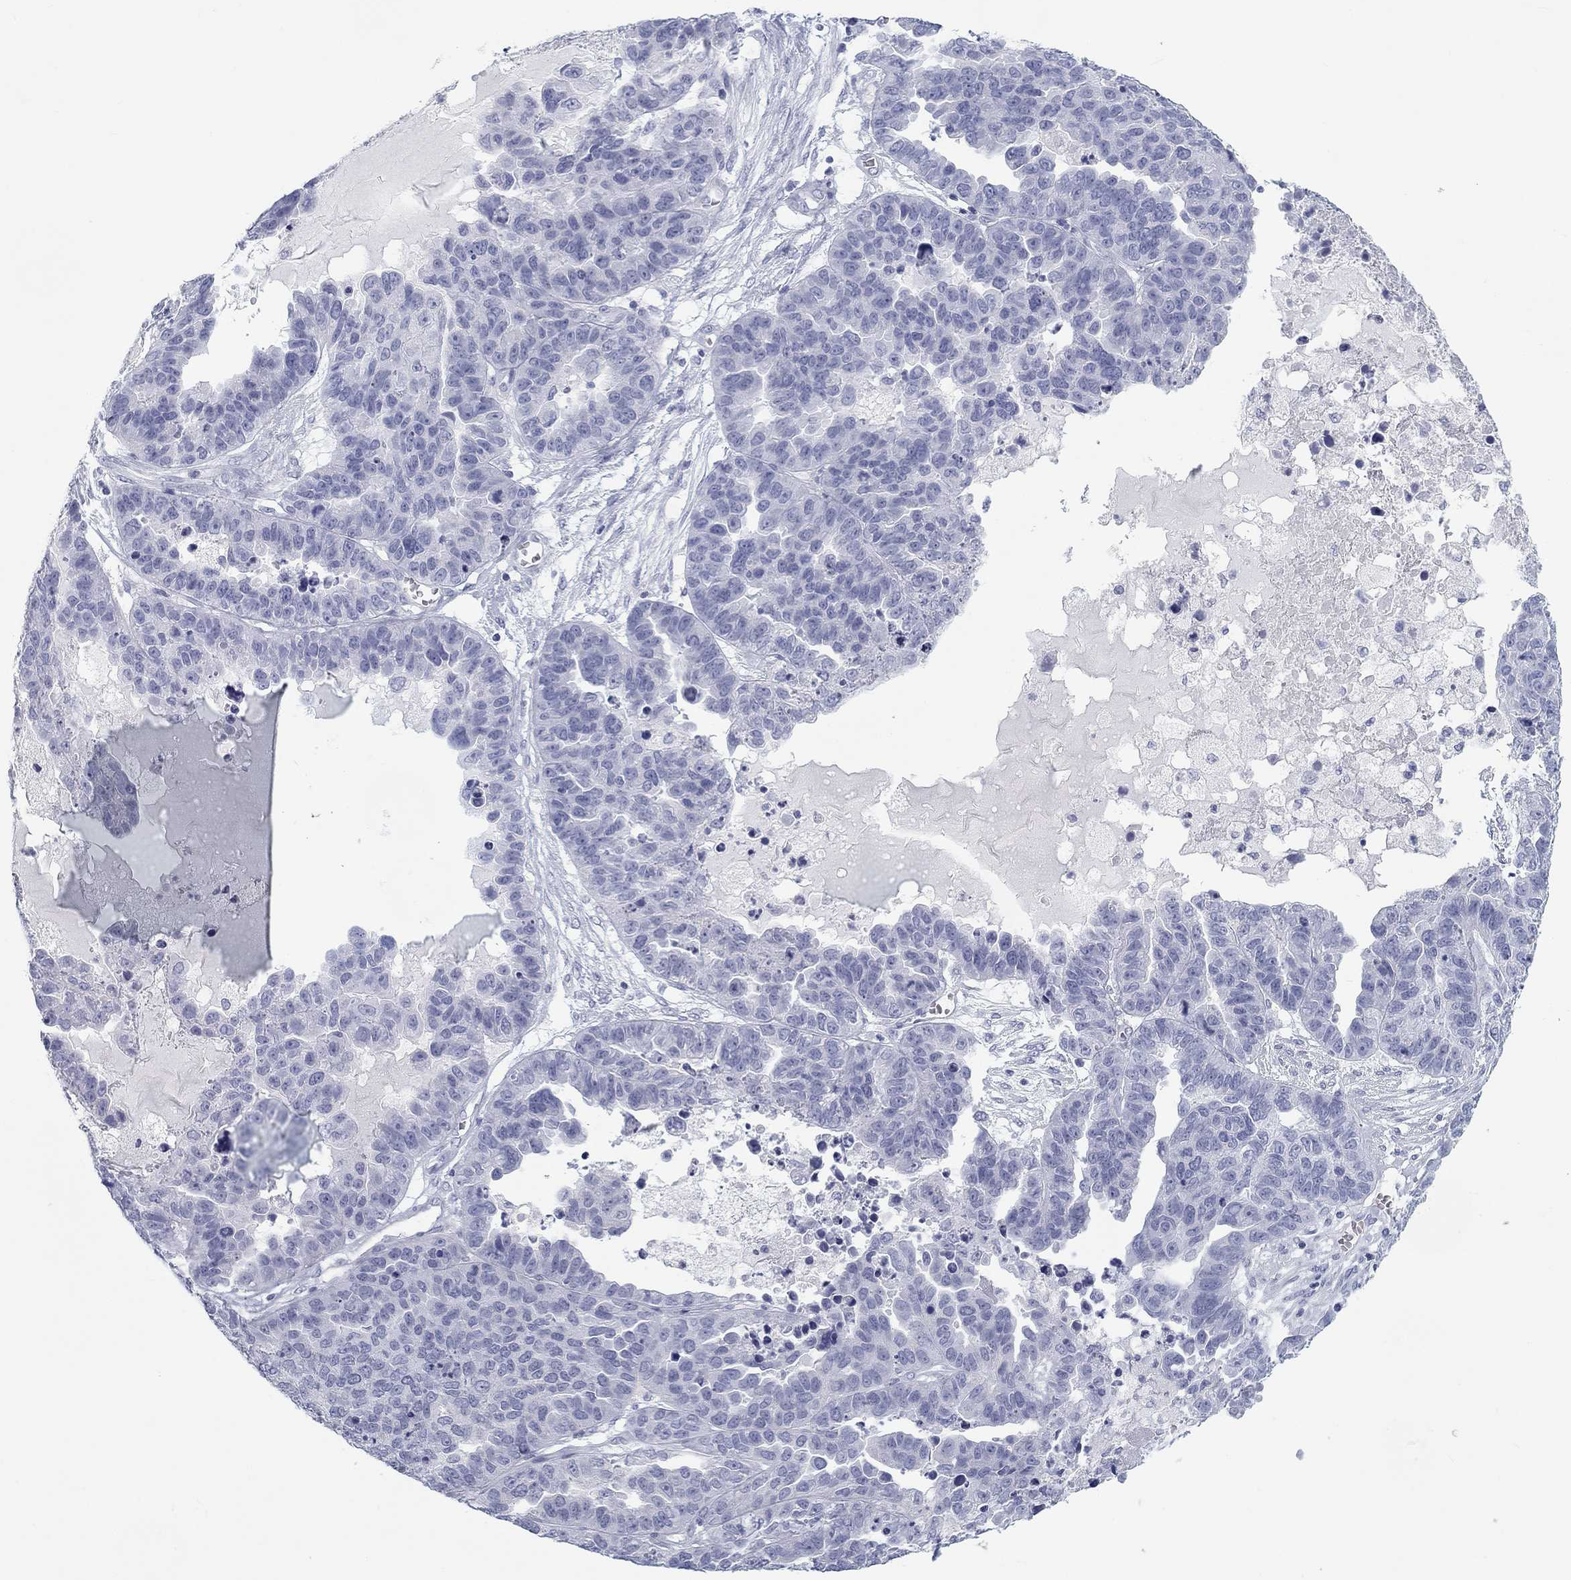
{"staining": {"intensity": "negative", "quantity": "none", "location": "none"}, "tissue": "ovarian cancer", "cell_type": "Tumor cells", "image_type": "cancer", "snomed": [{"axis": "morphology", "description": "Cystadenocarcinoma, serous, NOS"}, {"axis": "topography", "description": "Ovary"}], "caption": "This is a histopathology image of immunohistochemistry (IHC) staining of ovarian cancer, which shows no staining in tumor cells. (DAB immunohistochemistry, high magnification).", "gene": "CALB1", "patient": {"sex": "female", "age": 87}}